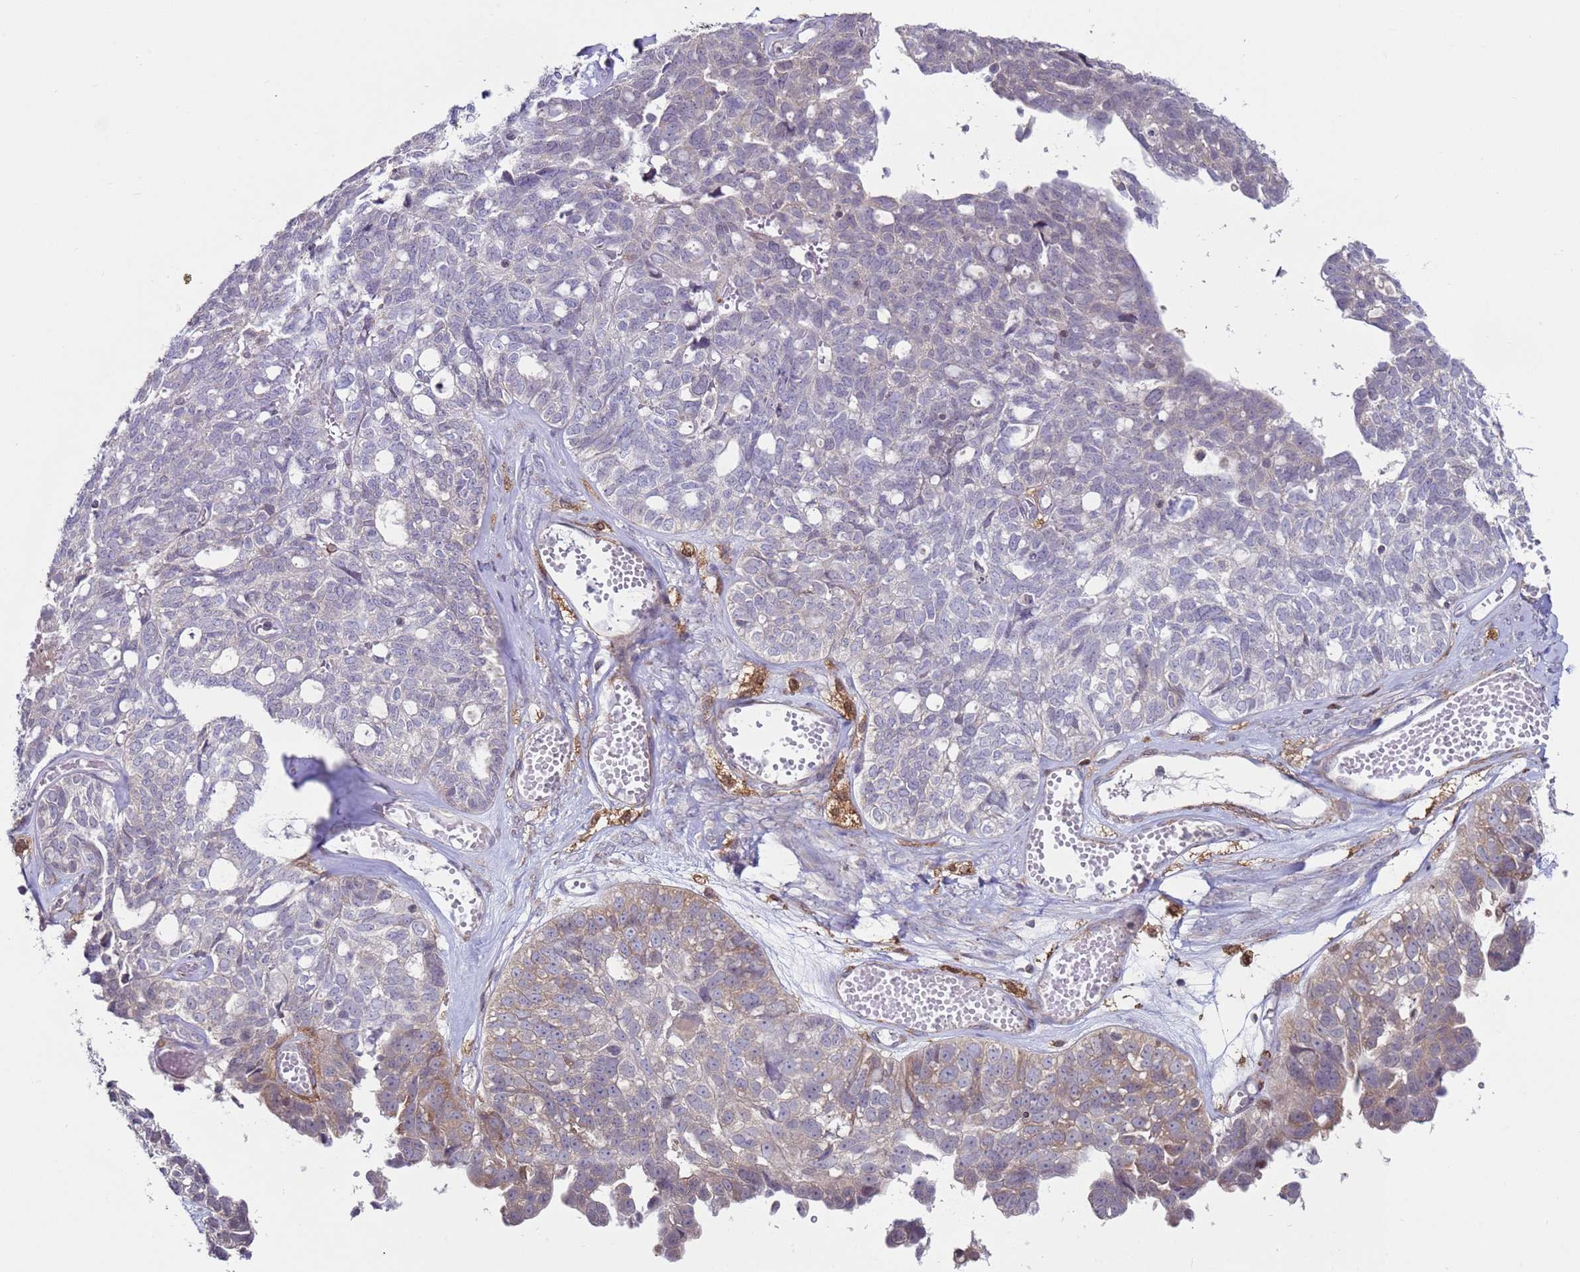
{"staining": {"intensity": "weak", "quantity": "<25%", "location": "cytoplasmic/membranous"}, "tissue": "ovarian cancer", "cell_type": "Tumor cells", "image_type": "cancer", "snomed": [{"axis": "morphology", "description": "Cystadenocarcinoma, serous, NOS"}, {"axis": "topography", "description": "Ovary"}], "caption": "DAB immunohistochemical staining of serous cystadenocarcinoma (ovarian) displays no significant expression in tumor cells. Nuclei are stained in blue.", "gene": "SNAPC4", "patient": {"sex": "female", "age": 79}}